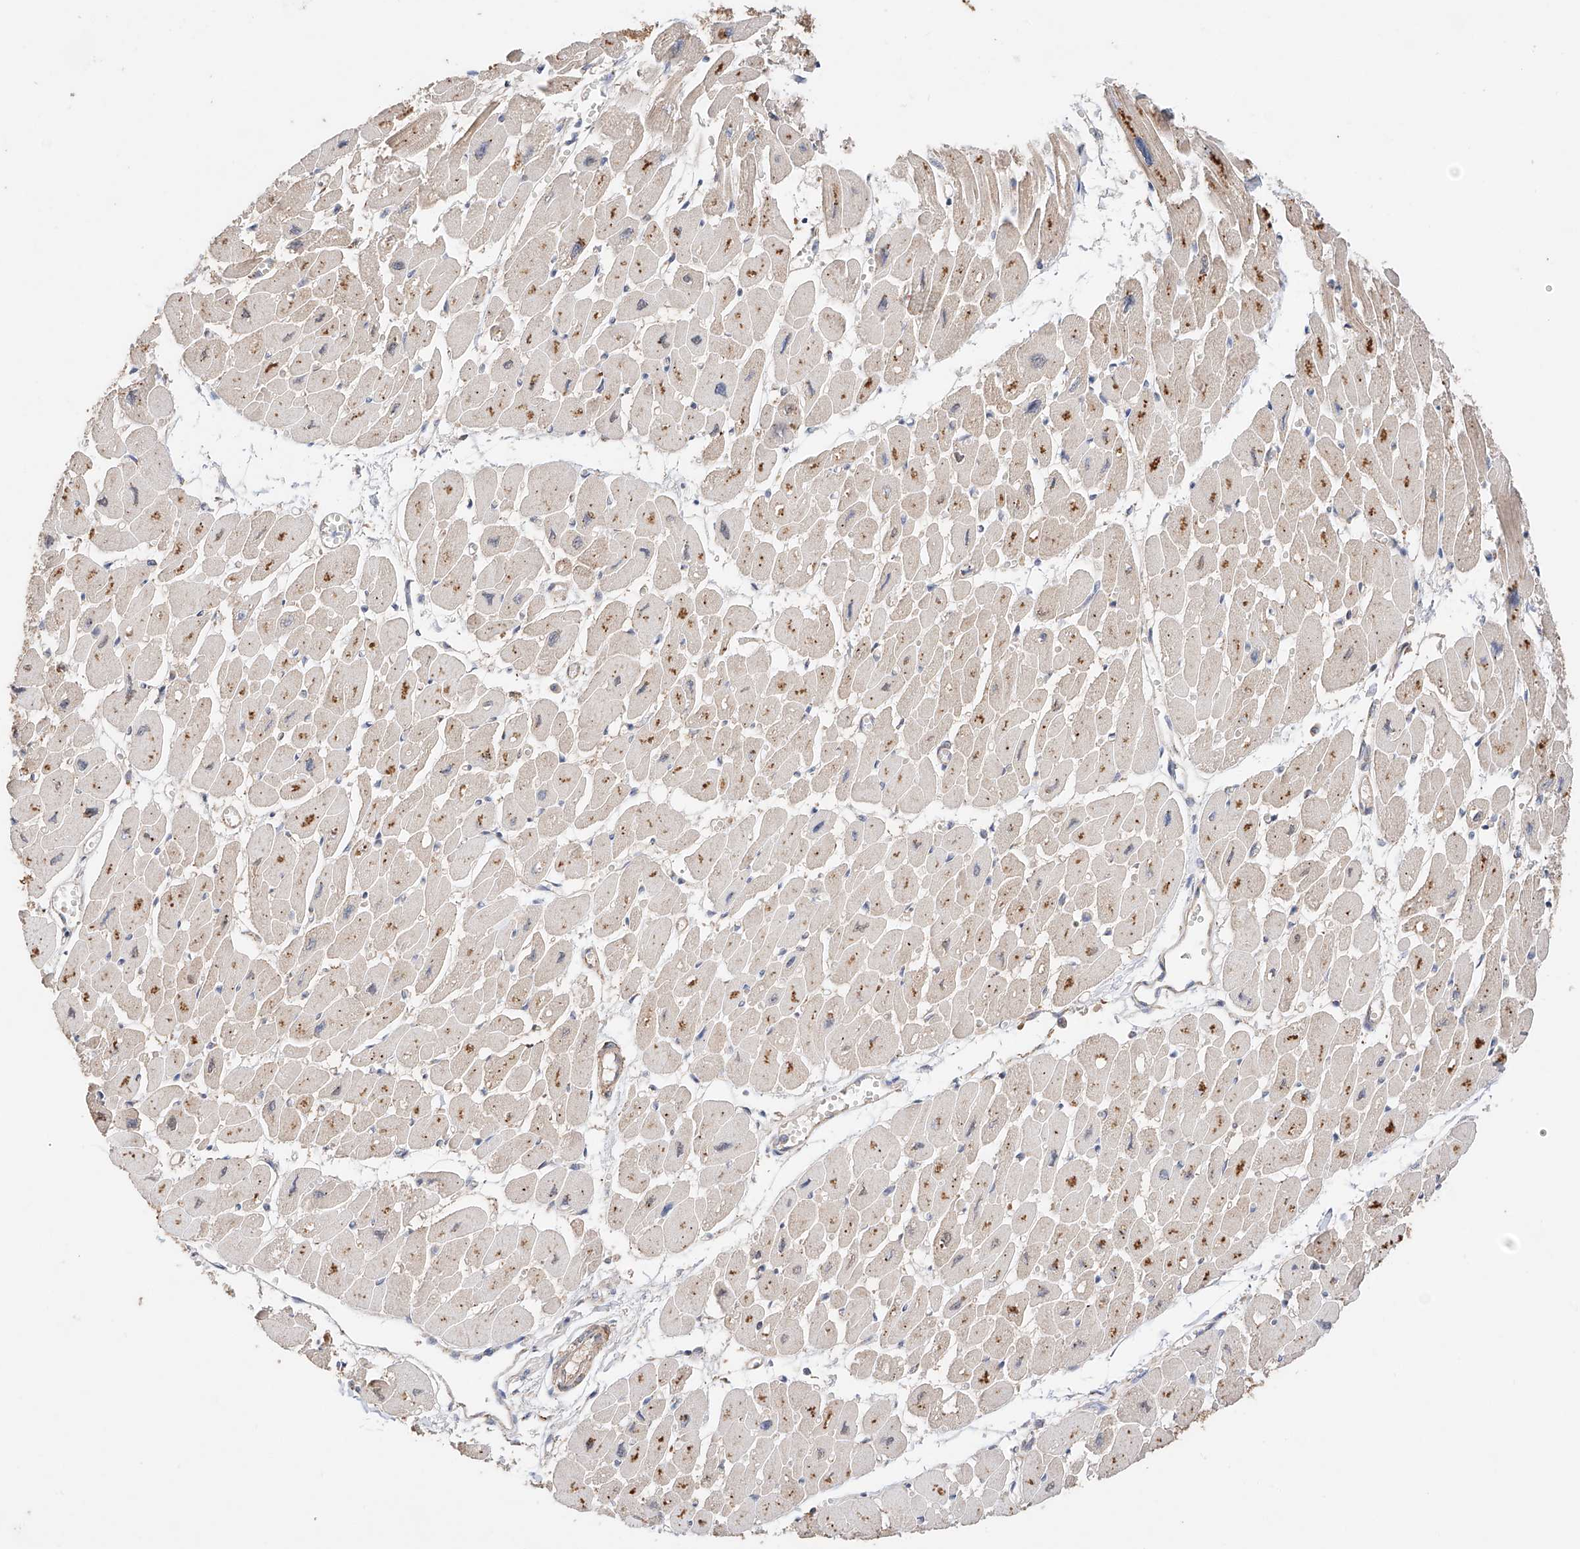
{"staining": {"intensity": "moderate", "quantity": "25%-75%", "location": "cytoplasmic/membranous"}, "tissue": "heart muscle", "cell_type": "Cardiomyocytes", "image_type": "normal", "snomed": [{"axis": "morphology", "description": "Normal tissue, NOS"}, {"axis": "topography", "description": "Heart"}], "caption": "Immunohistochemical staining of normal human heart muscle exhibits 25%-75% levels of moderate cytoplasmic/membranous protein positivity in approximately 25%-75% of cardiomyocytes. Immunohistochemistry stains the protein in brown and the nuclei are stained blue.", "gene": "MOSPD1", "patient": {"sex": "female", "age": 54}}